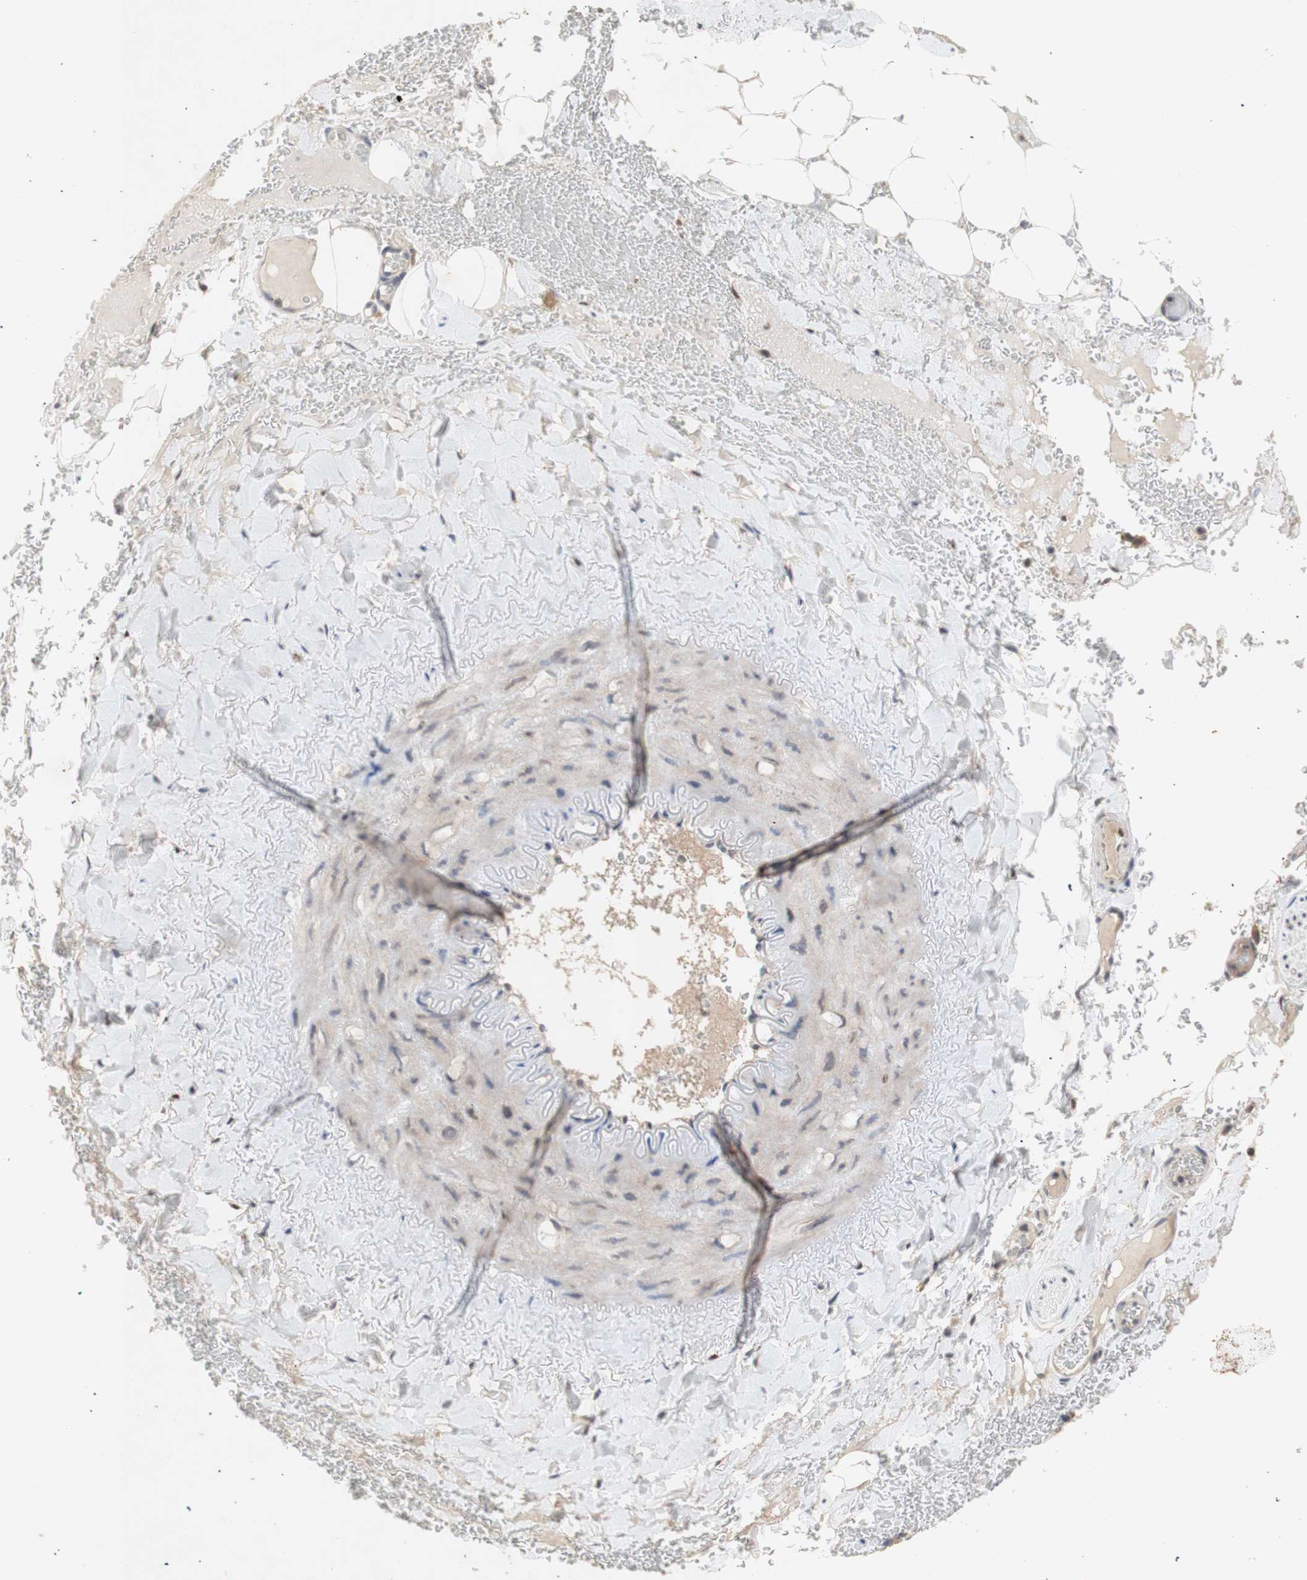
{"staining": {"intensity": "moderate", "quantity": "25%-75%", "location": "cytoplasmic/membranous,nuclear"}, "tissue": "adipose tissue", "cell_type": "Adipocytes", "image_type": "normal", "snomed": [{"axis": "morphology", "description": "Normal tissue, NOS"}, {"axis": "topography", "description": "Peripheral nerve tissue"}], "caption": "Protein expression analysis of normal adipose tissue shows moderate cytoplasmic/membranous,nuclear staining in approximately 25%-75% of adipocytes. Nuclei are stained in blue.", "gene": "FOSB", "patient": {"sex": "male", "age": 70}}